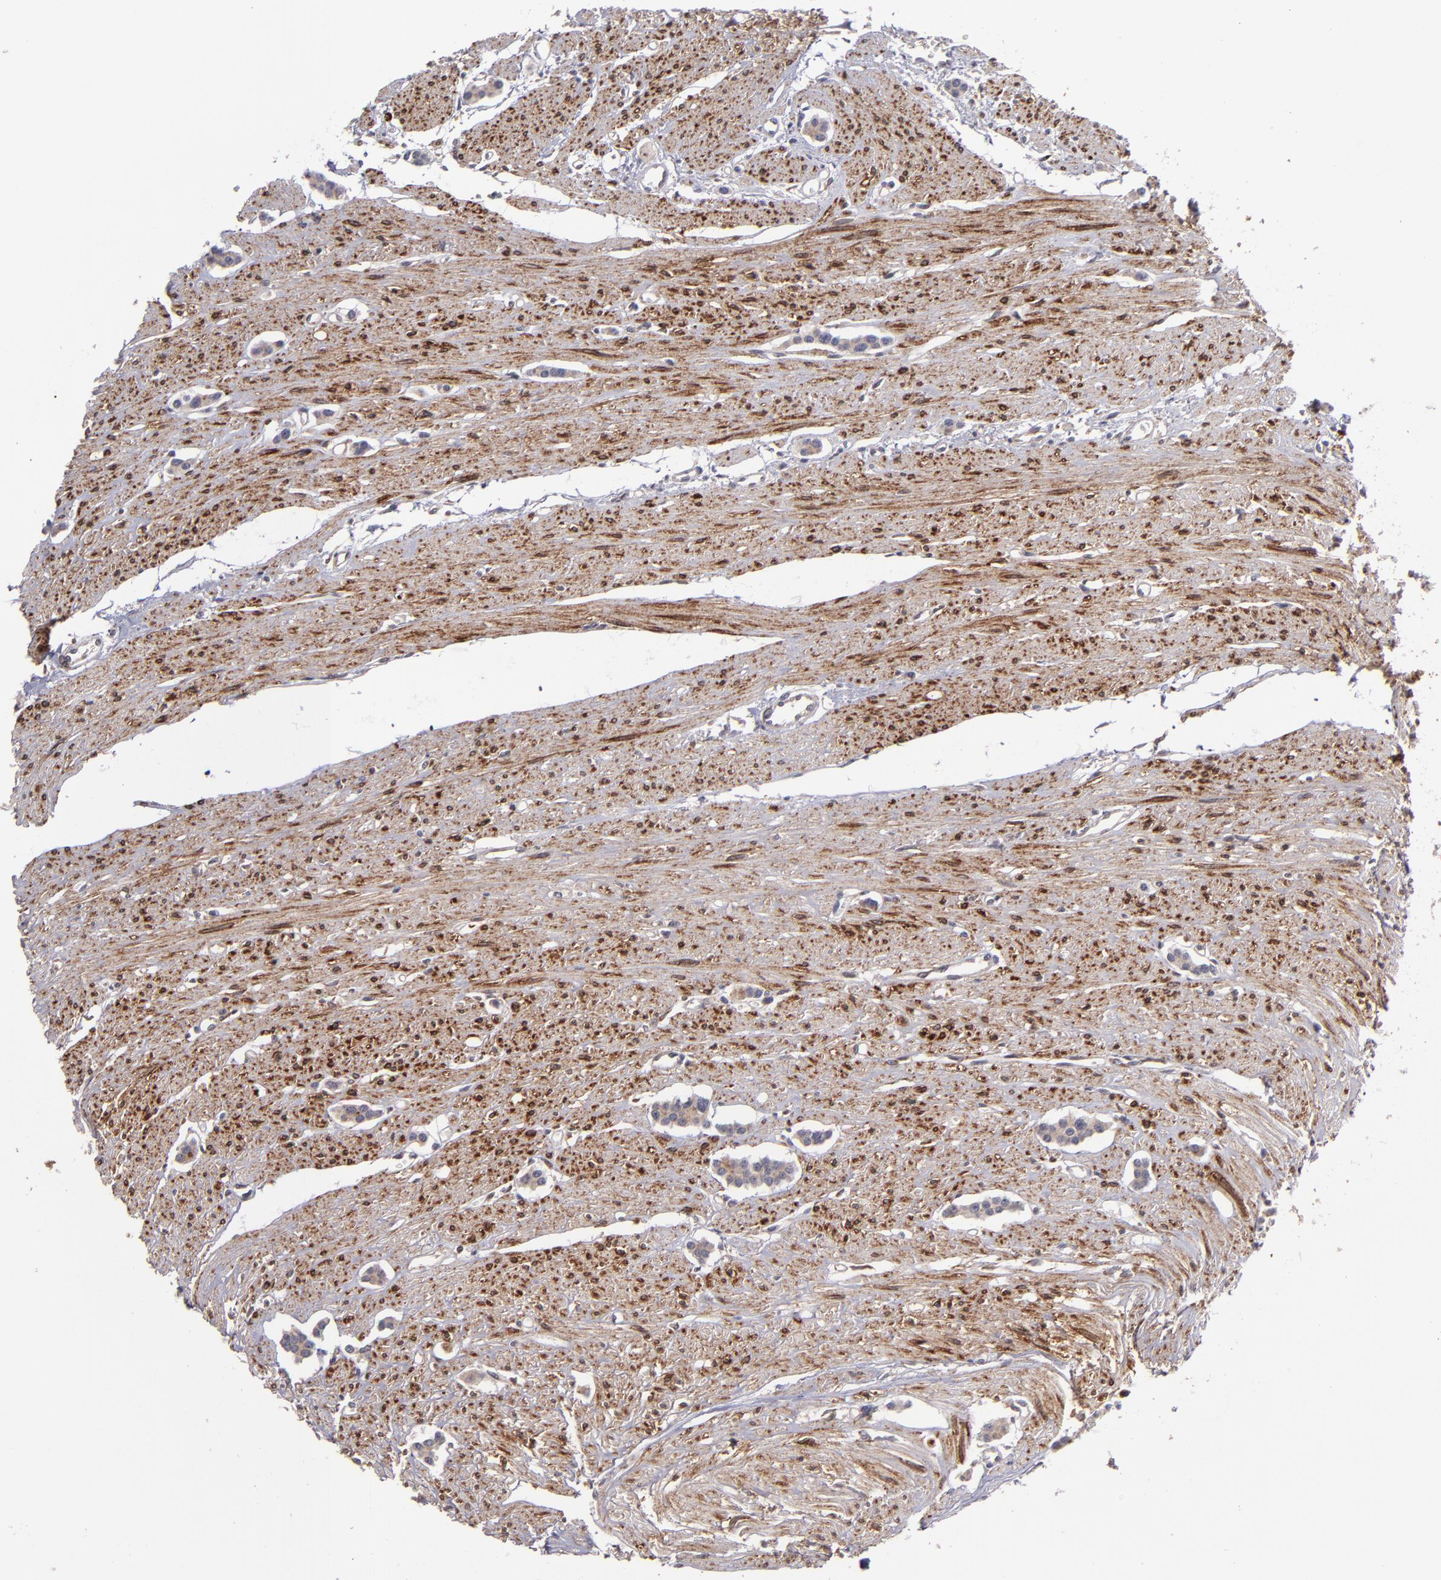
{"staining": {"intensity": "weak", "quantity": ">75%", "location": "cytoplasmic/membranous"}, "tissue": "carcinoid", "cell_type": "Tumor cells", "image_type": "cancer", "snomed": [{"axis": "morphology", "description": "Carcinoid, malignant, NOS"}, {"axis": "topography", "description": "Small intestine"}], "caption": "A photomicrograph showing weak cytoplasmic/membranous positivity in about >75% of tumor cells in carcinoid (malignant), as visualized by brown immunohistochemical staining.", "gene": "CASP1", "patient": {"sex": "male", "age": 60}}